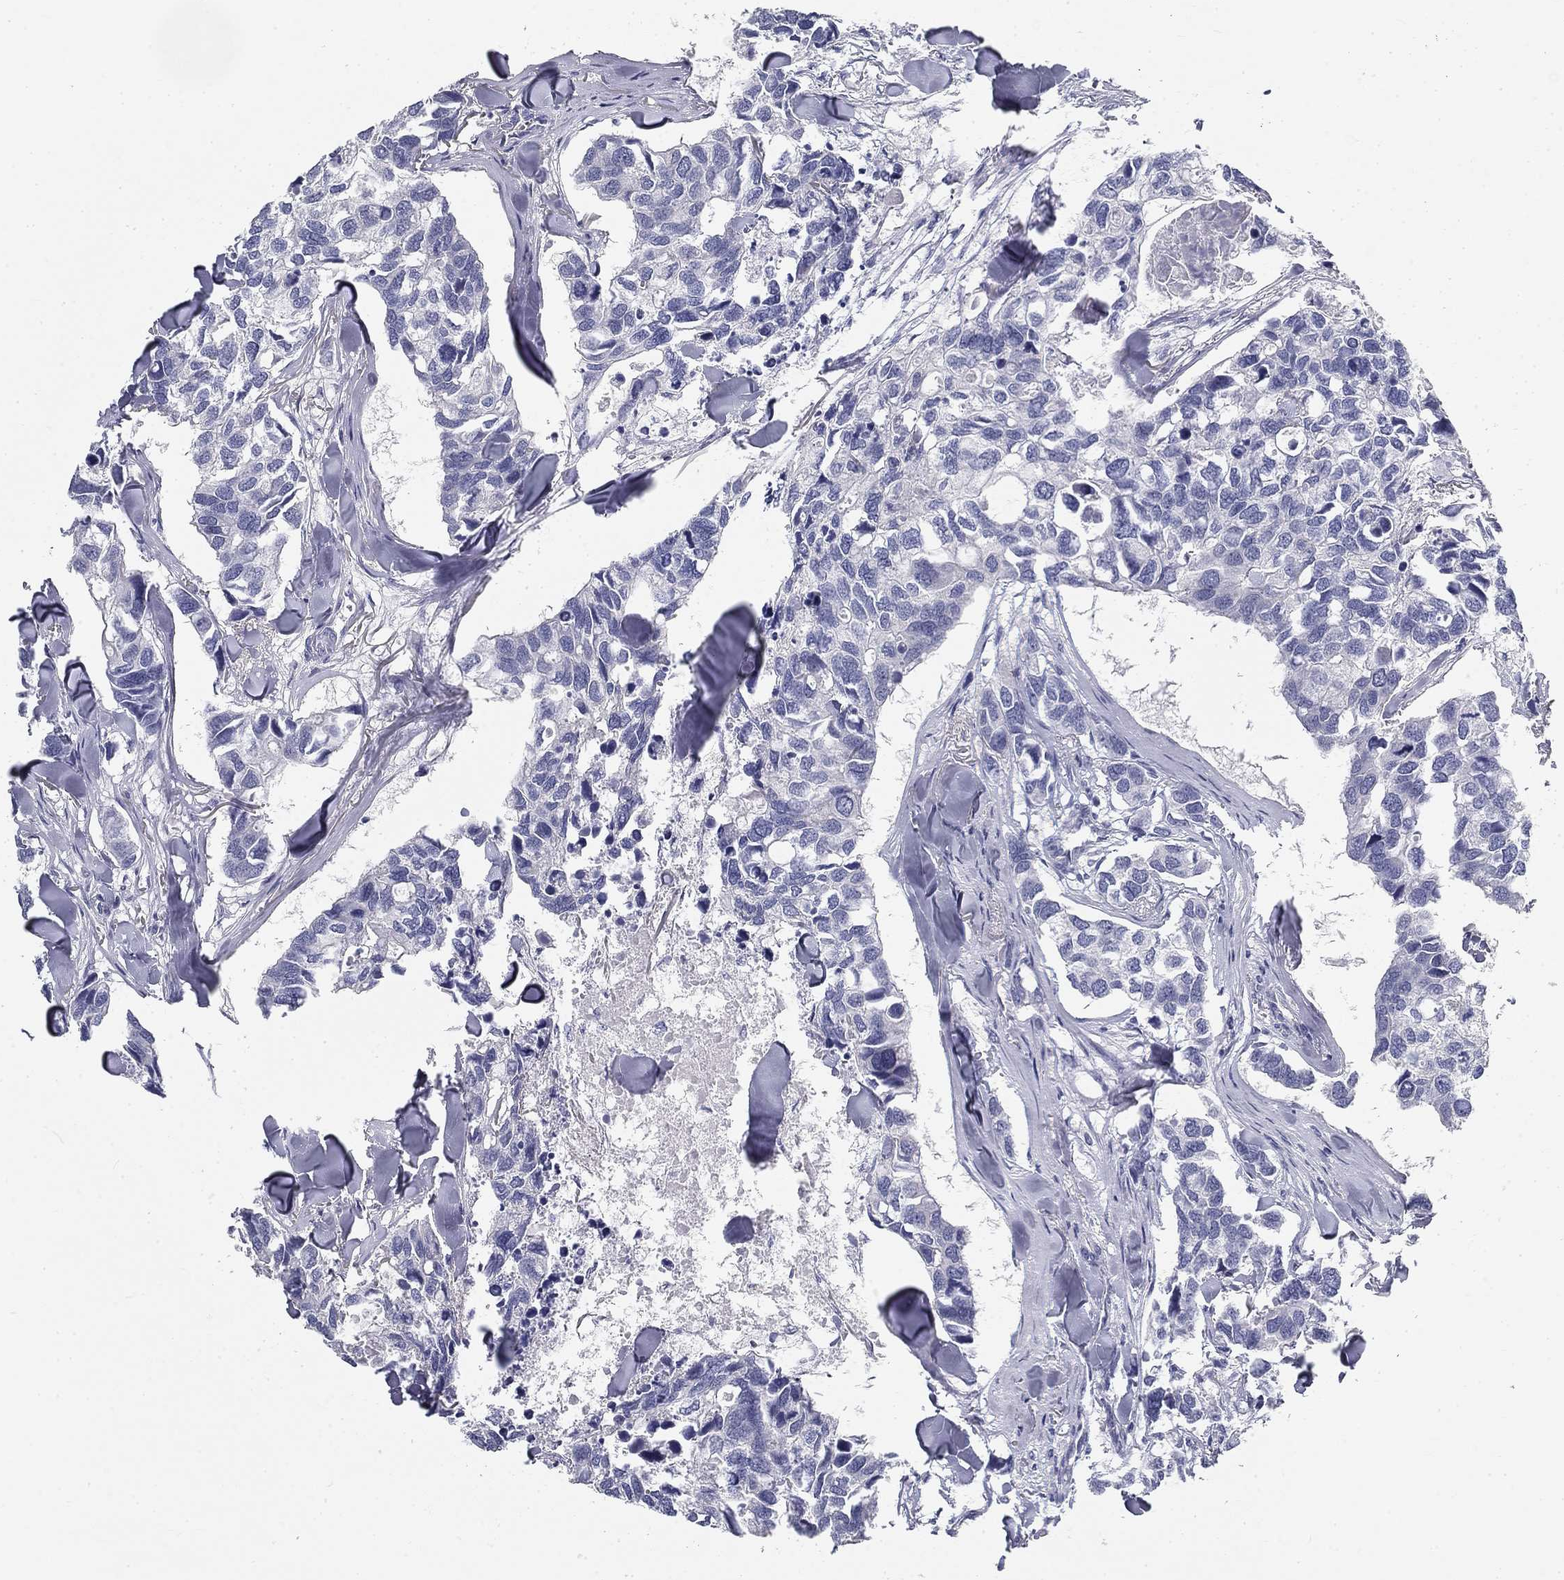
{"staining": {"intensity": "negative", "quantity": "none", "location": "none"}, "tissue": "breast cancer", "cell_type": "Tumor cells", "image_type": "cancer", "snomed": [{"axis": "morphology", "description": "Duct carcinoma"}, {"axis": "topography", "description": "Breast"}], "caption": "IHC image of neoplastic tissue: human breast cancer stained with DAB displays no significant protein expression in tumor cells.", "gene": "GALNTL5", "patient": {"sex": "female", "age": 83}}